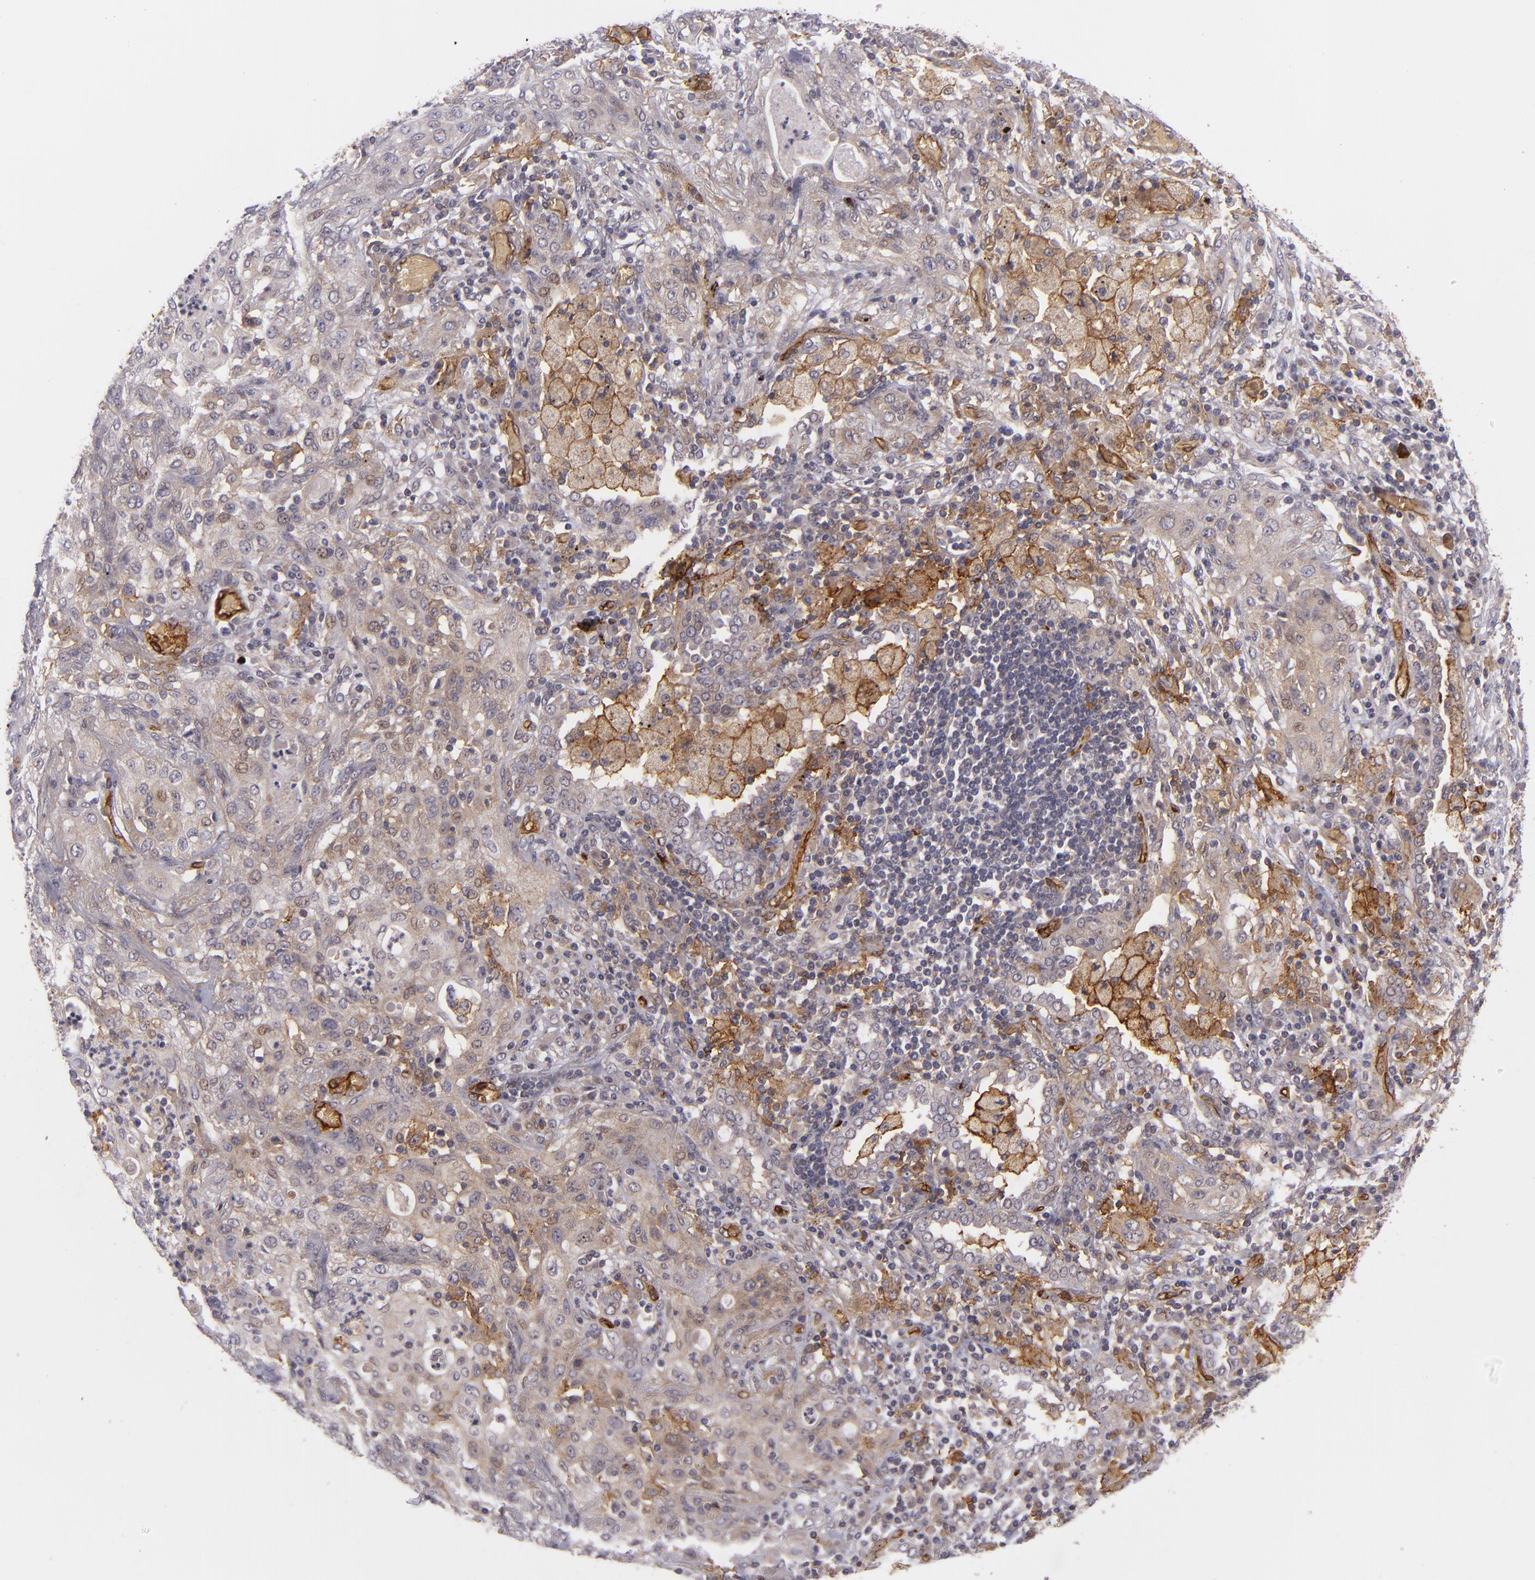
{"staining": {"intensity": "moderate", "quantity": ">75%", "location": "cytoplasmic/membranous"}, "tissue": "lung cancer", "cell_type": "Tumor cells", "image_type": "cancer", "snomed": [{"axis": "morphology", "description": "Squamous cell carcinoma, NOS"}, {"axis": "topography", "description": "Lung"}], "caption": "Protein staining reveals moderate cytoplasmic/membranous positivity in approximately >75% of tumor cells in lung cancer.", "gene": "ACE", "patient": {"sex": "female", "age": 47}}